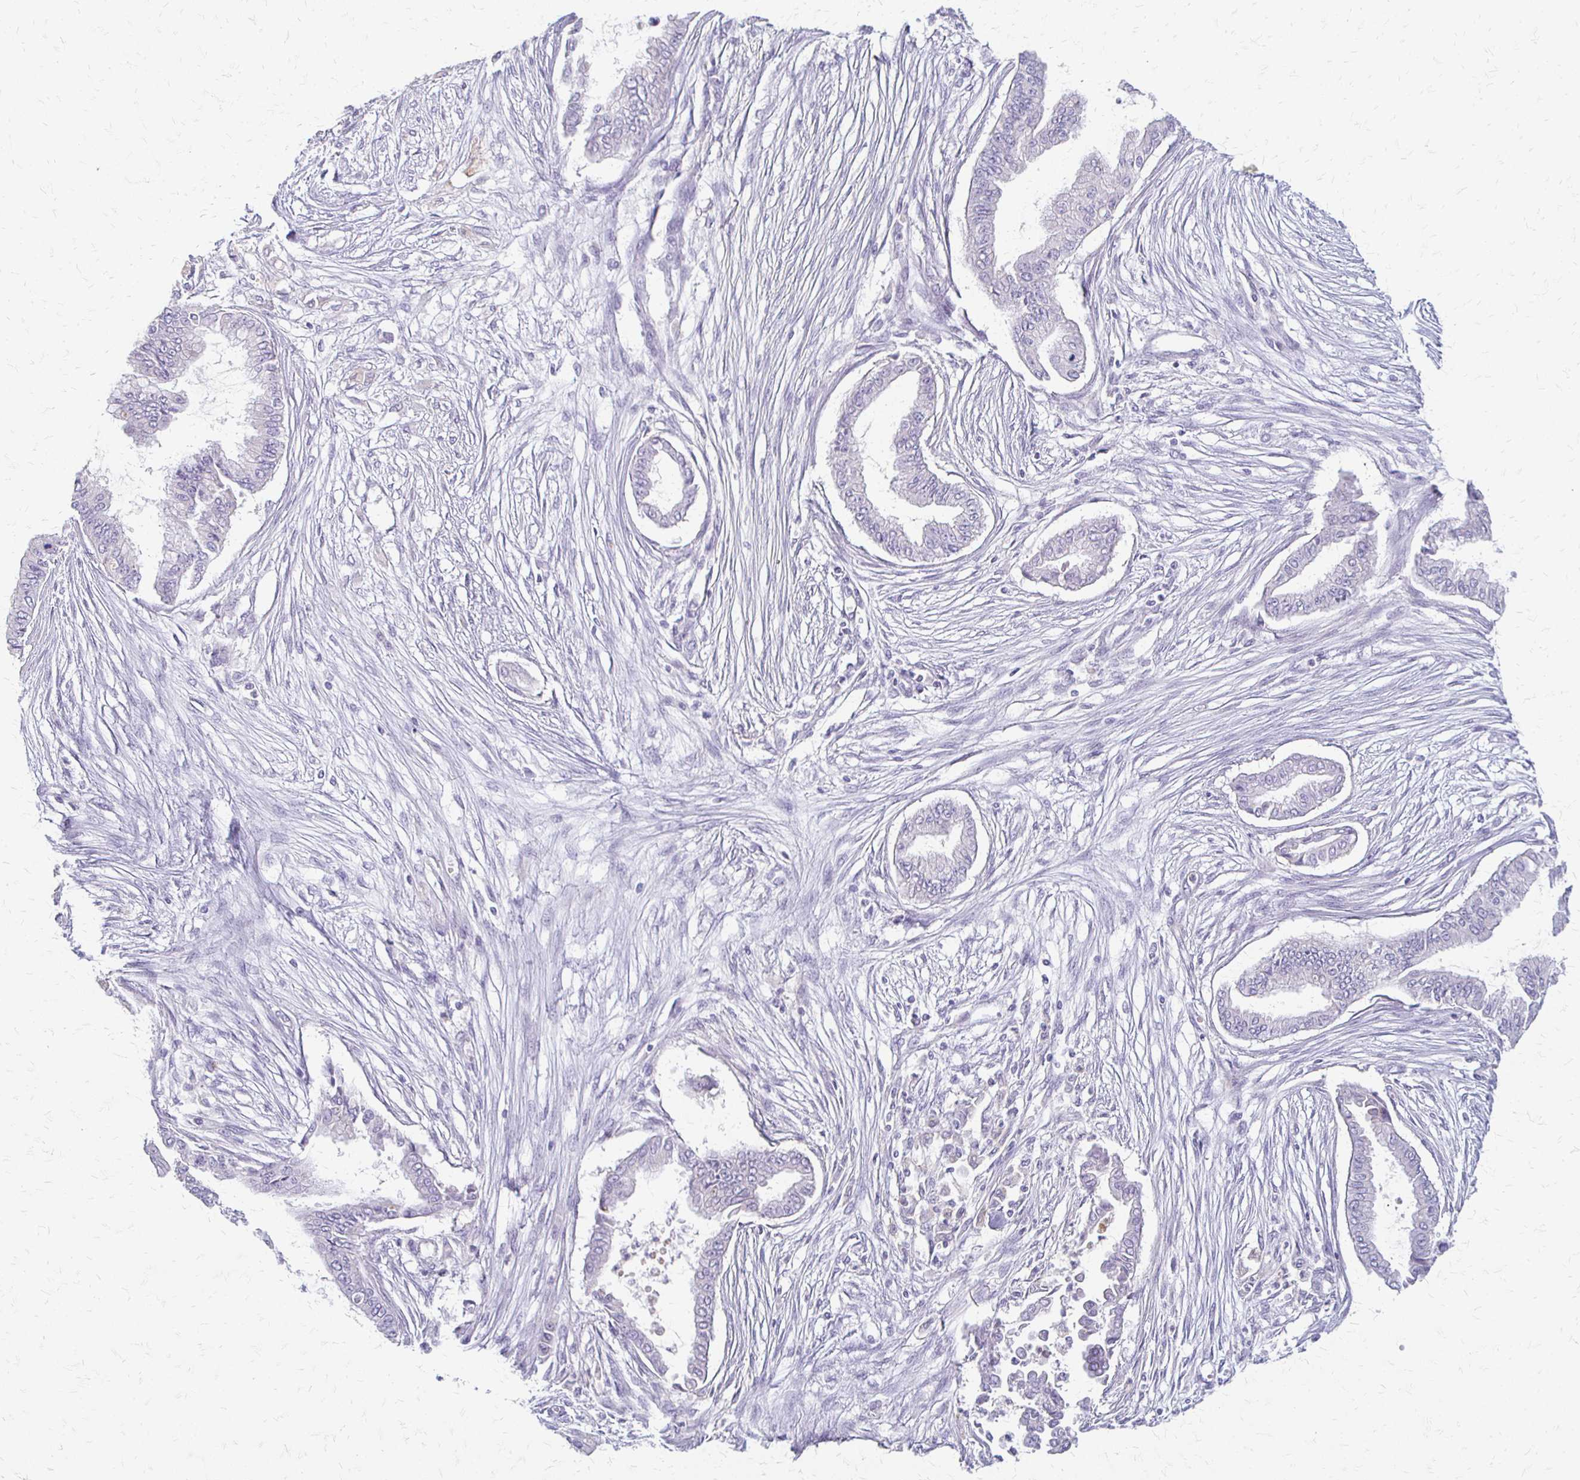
{"staining": {"intensity": "negative", "quantity": "none", "location": "none"}, "tissue": "pancreatic cancer", "cell_type": "Tumor cells", "image_type": "cancer", "snomed": [{"axis": "morphology", "description": "Adenocarcinoma, NOS"}, {"axis": "topography", "description": "Pancreas"}], "caption": "This is an immunohistochemistry (IHC) photomicrograph of human adenocarcinoma (pancreatic). There is no expression in tumor cells.", "gene": "ACP5", "patient": {"sex": "female", "age": 68}}